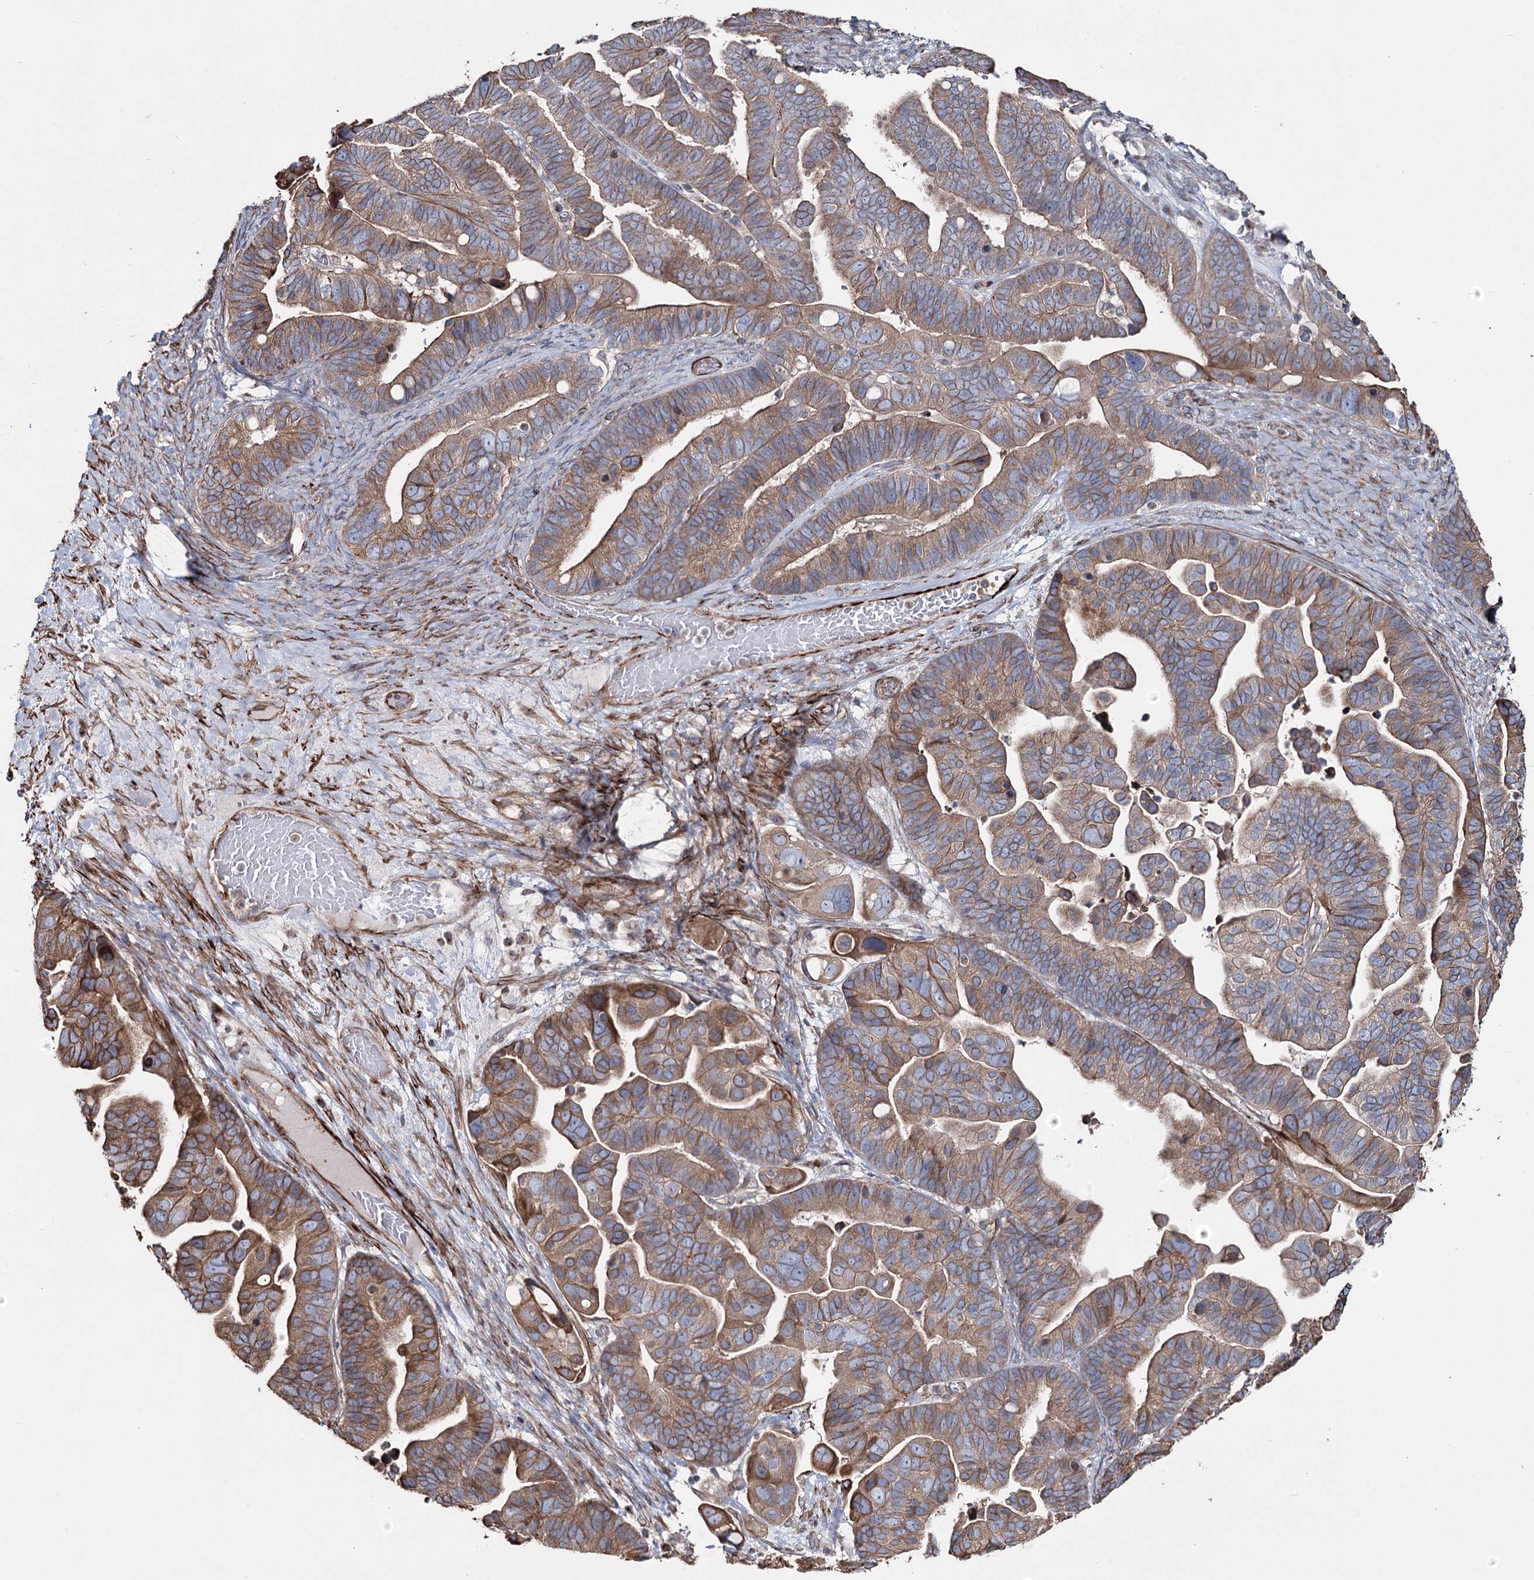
{"staining": {"intensity": "moderate", "quantity": ">75%", "location": "cytoplasmic/membranous"}, "tissue": "ovarian cancer", "cell_type": "Tumor cells", "image_type": "cancer", "snomed": [{"axis": "morphology", "description": "Cystadenocarcinoma, serous, NOS"}, {"axis": "topography", "description": "Ovary"}], "caption": "Human ovarian cancer (serous cystadenocarcinoma) stained for a protein (brown) demonstrates moderate cytoplasmic/membranous positive staining in about >75% of tumor cells.", "gene": "SUMF1", "patient": {"sex": "female", "age": 56}}